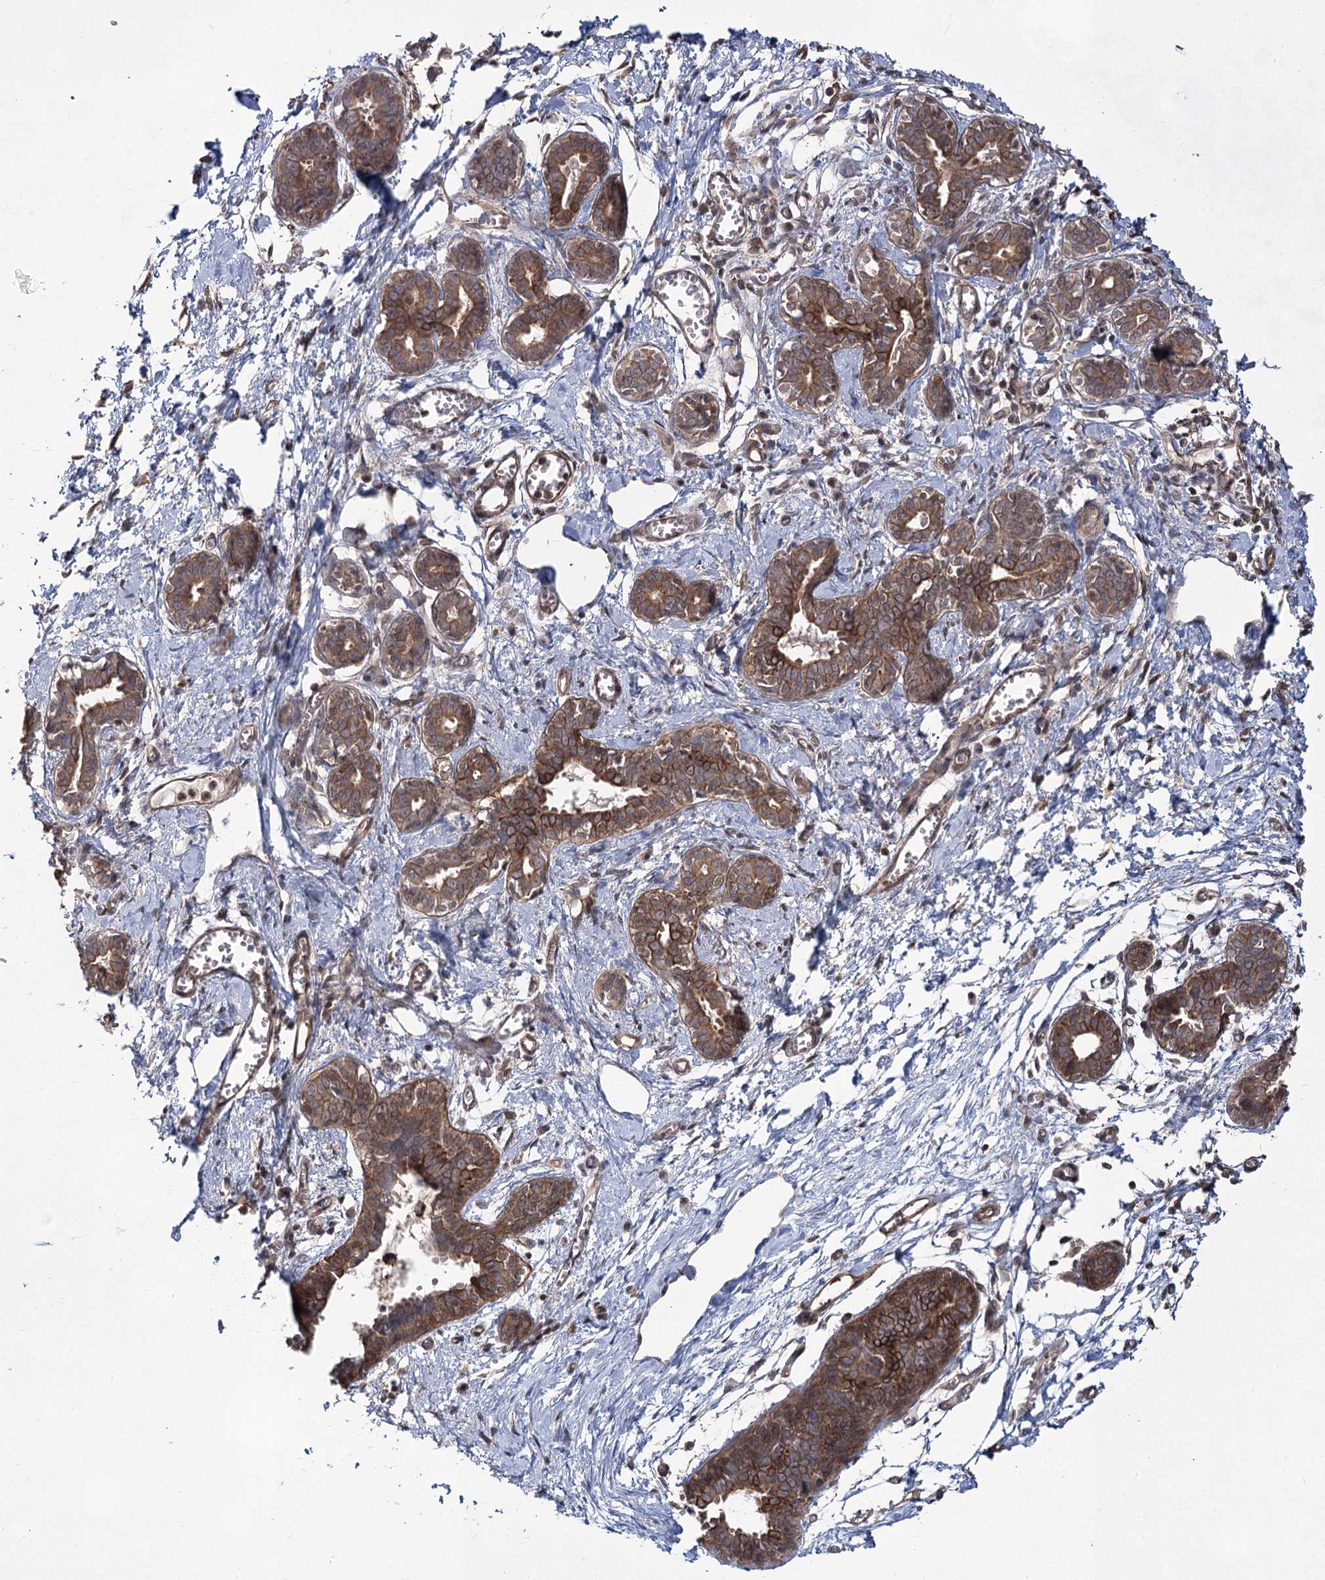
{"staining": {"intensity": "moderate", "quantity": "25%-75%", "location": "cytoplasmic/membranous"}, "tissue": "breast", "cell_type": "Adipocytes", "image_type": "normal", "snomed": [{"axis": "morphology", "description": "Normal tissue, NOS"}, {"axis": "topography", "description": "Breast"}], "caption": "Protein staining of unremarkable breast reveals moderate cytoplasmic/membranous staining in approximately 25%-75% of adipocytes.", "gene": "IQSEC1", "patient": {"sex": "female", "age": 27}}